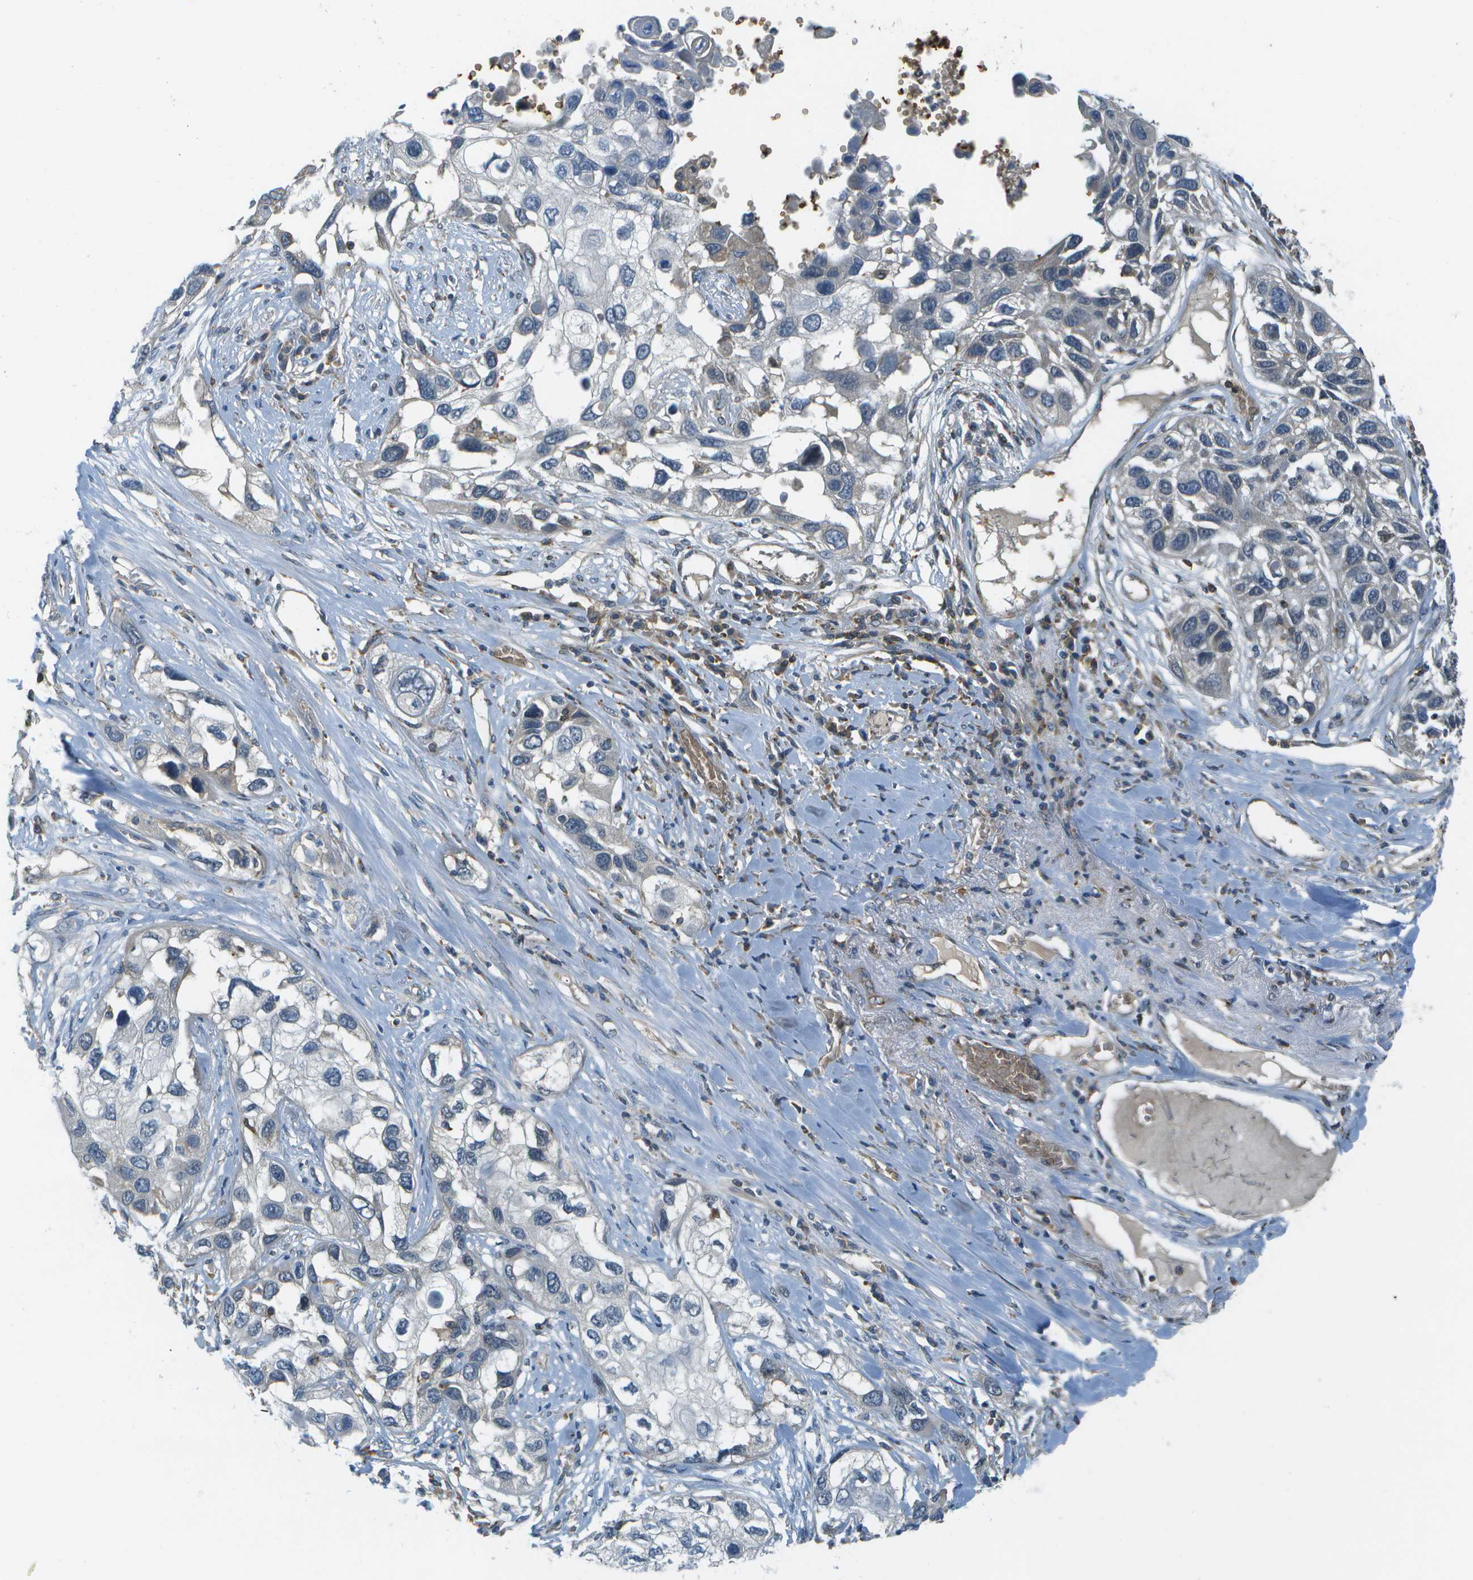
{"staining": {"intensity": "negative", "quantity": "none", "location": "none"}, "tissue": "lung cancer", "cell_type": "Tumor cells", "image_type": "cancer", "snomed": [{"axis": "morphology", "description": "Squamous cell carcinoma, NOS"}, {"axis": "topography", "description": "Lung"}], "caption": "Lung cancer (squamous cell carcinoma) stained for a protein using immunohistochemistry demonstrates no positivity tumor cells.", "gene": "CTIF", "patient": {"sex": "male", "age": 71}}